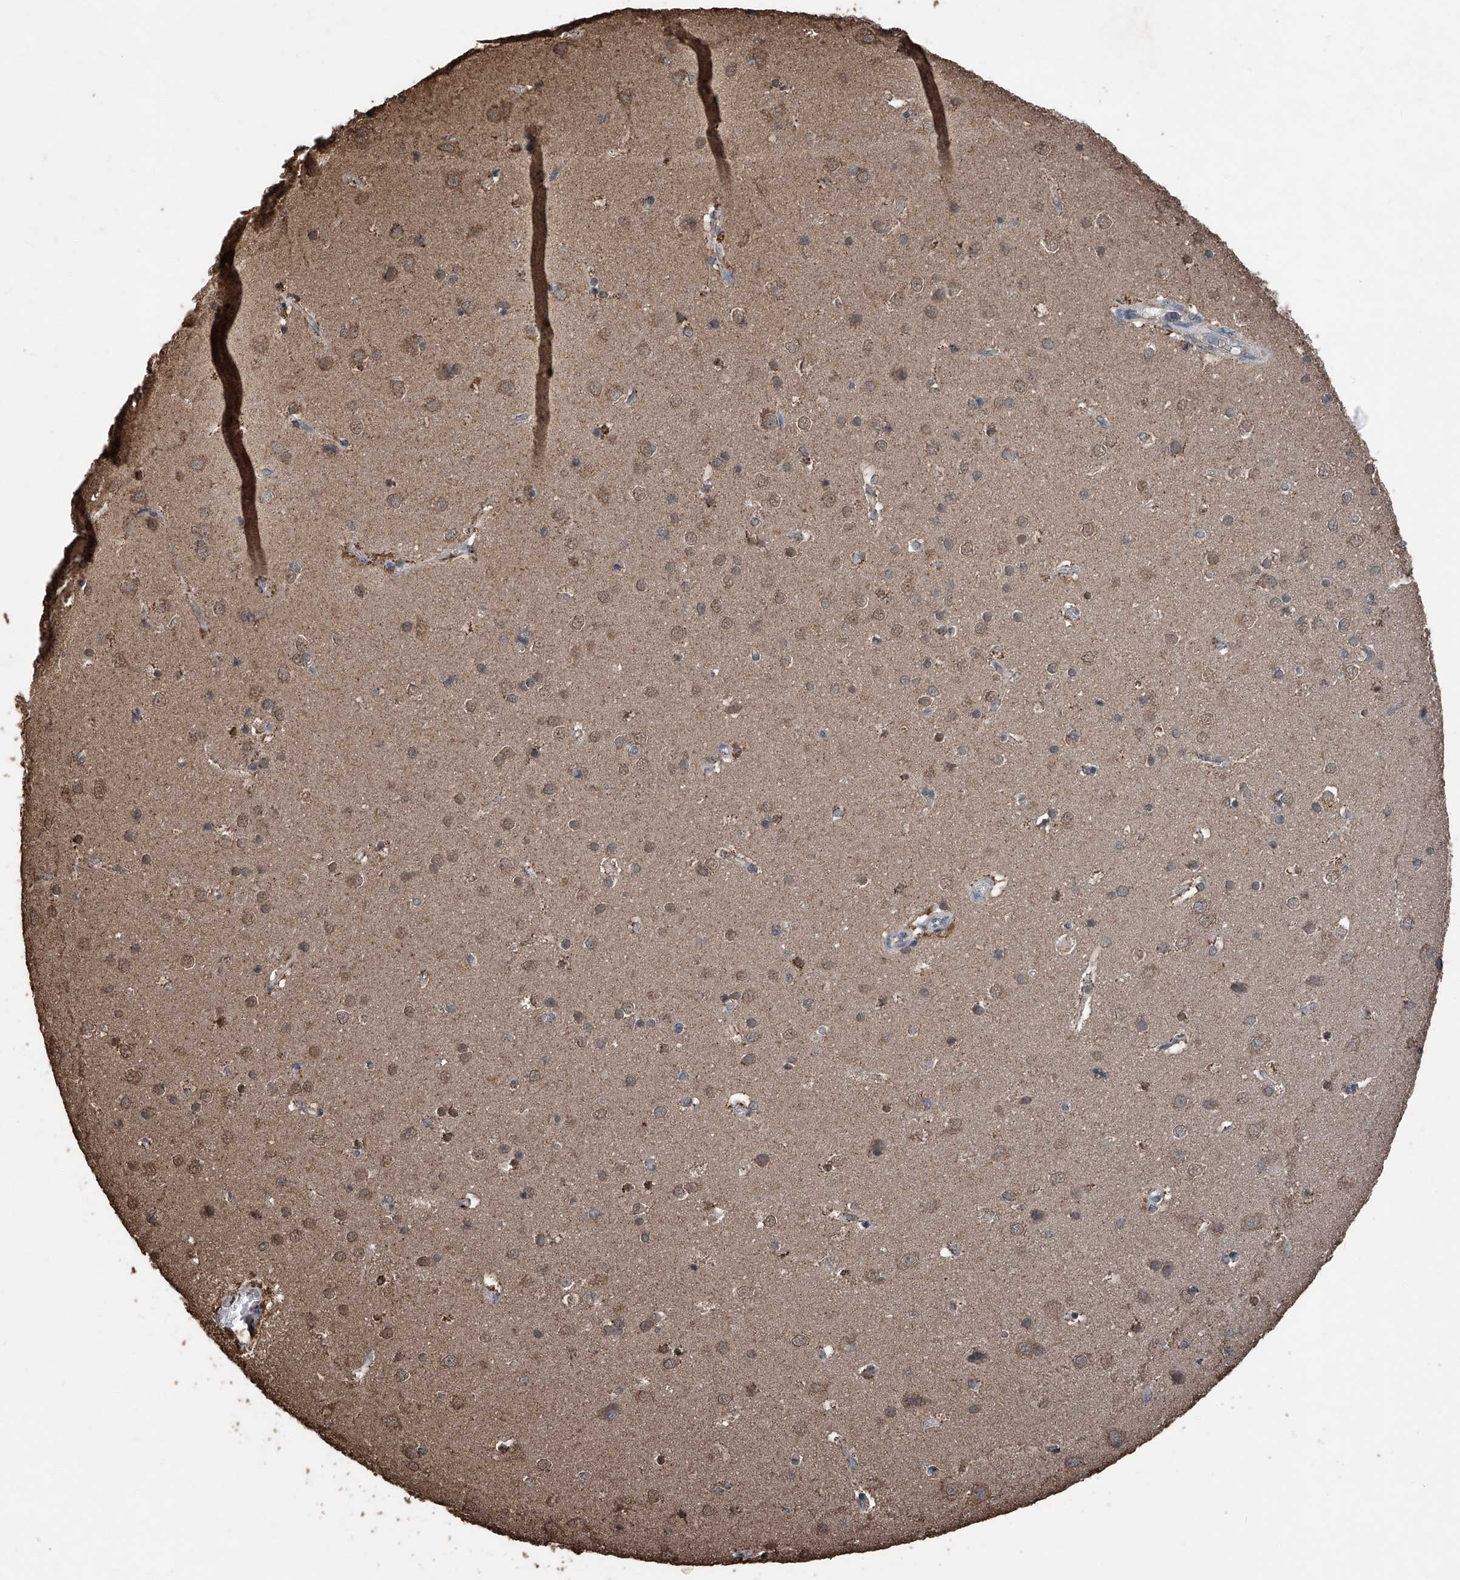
{"staining": {"intensity": "weak", "quantity": "25%-75%", "location": "cytoplasmic/membranous"}, "tissue": "cerebral cortex", "cell_type": "Endothelial cells", "image_type": "normal", "snomed": [{"axis": "morphology", "description": "Normal tissue, NOS"}, {"axis": "topography", "description": "Cerebral cortex"}], "caption": "A low amount of weak cytoplasmic/membranous staining is appreciated in about 25%-75% of endothelial cells in normal cerebral cortex. (Brightfield microscopy of DAB IHC at high magnification).", "gene": "STARD7", "patient": {"sex": "male", "age": 54}}